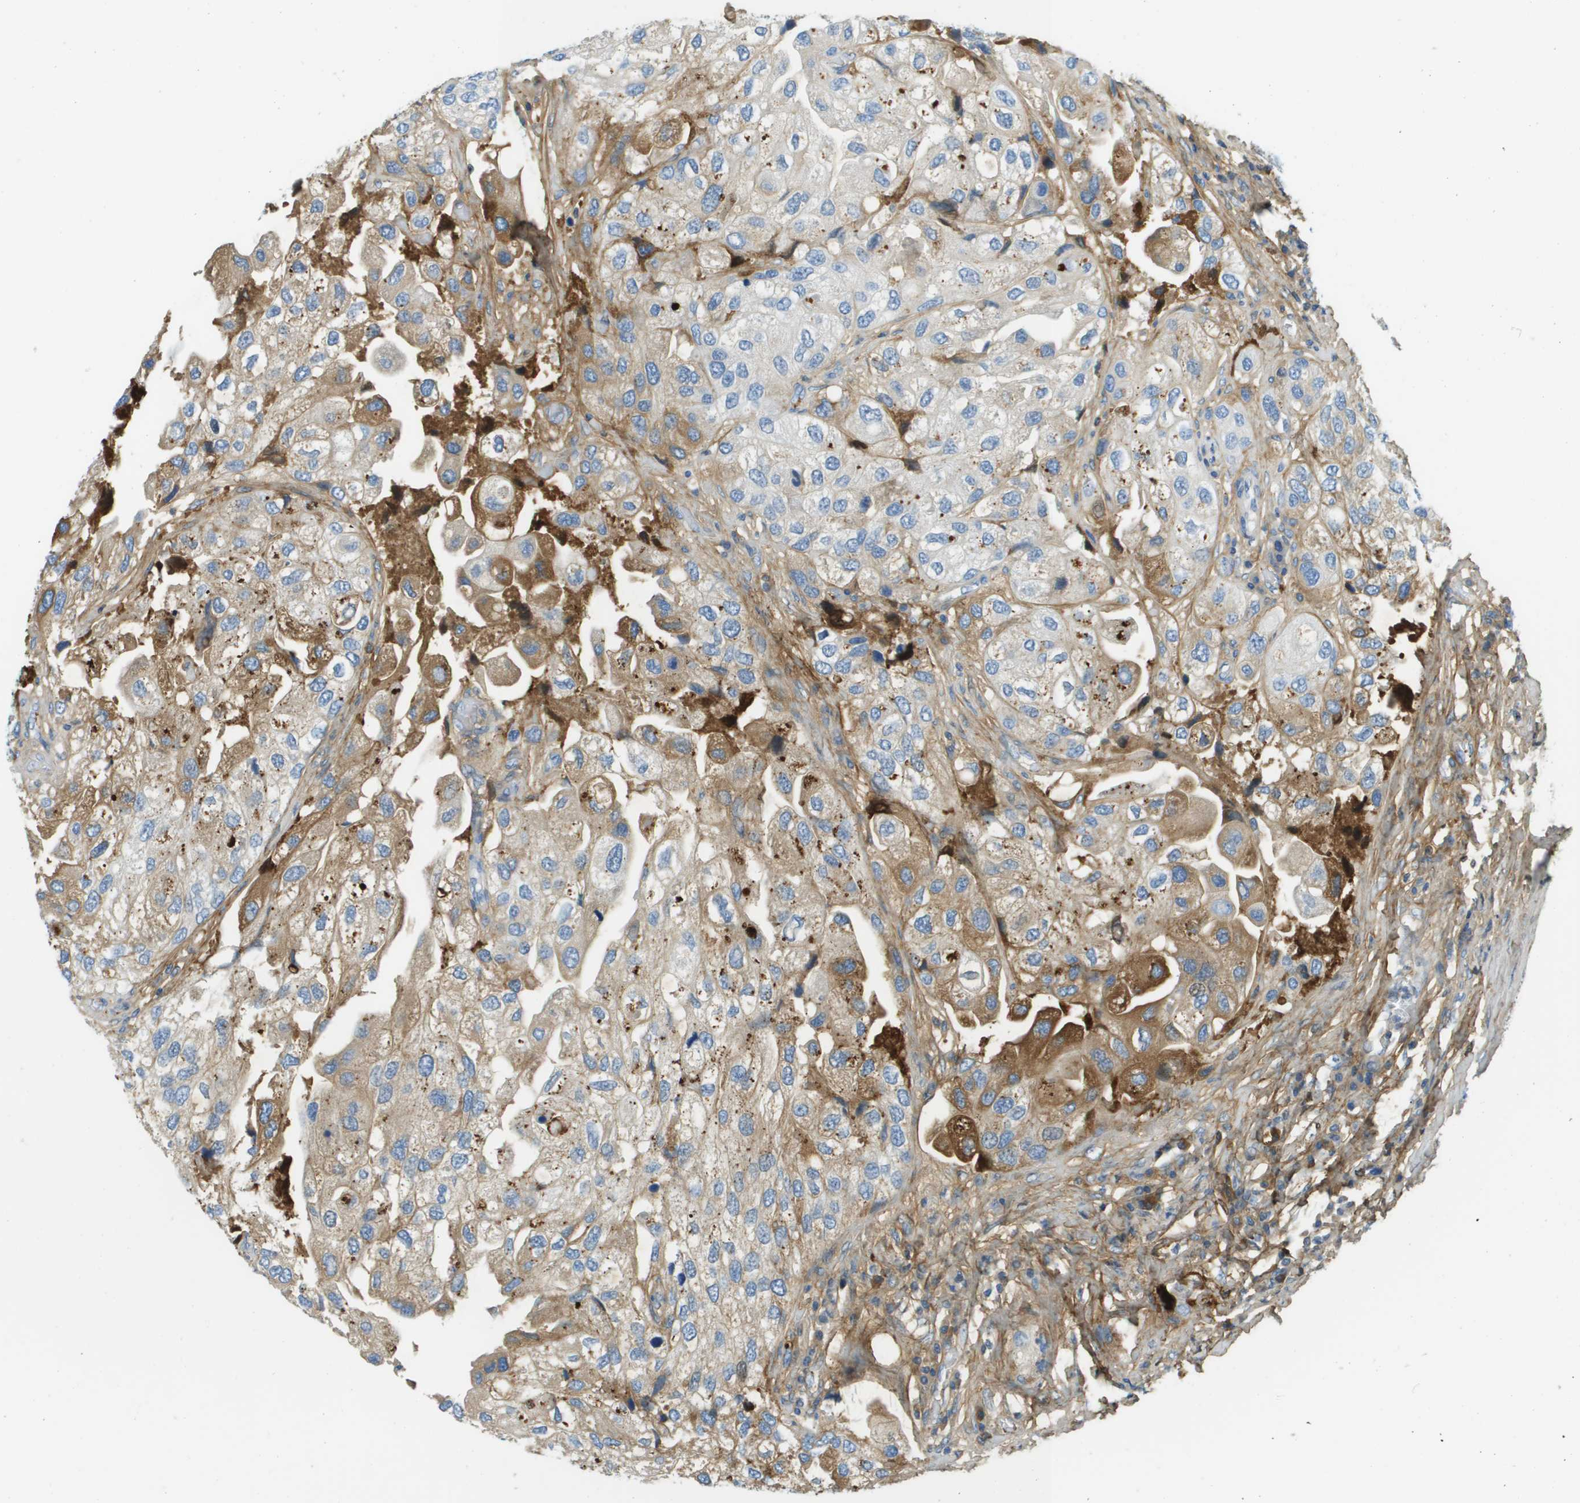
{"staining": {"intensity": "moderate", "quantity": "<25%", "location": "cytoplasmic/membranous"}, "tissue": "urothelial cancer", "cell_type": "Tumor cells", "image_type": "cancer", "snomed": [{"axis": "morphology", "description": "Urothelial carcinoma, High grade"}, {"axis": "topography", "description": "Urinary bladder"}], "caption": "Human high-grade urothelial carcinoma stained with a protein marker displays moderate staining in tumor cells.", "gene": "DCN", "patient": {"sex": "female", "age": 64}}